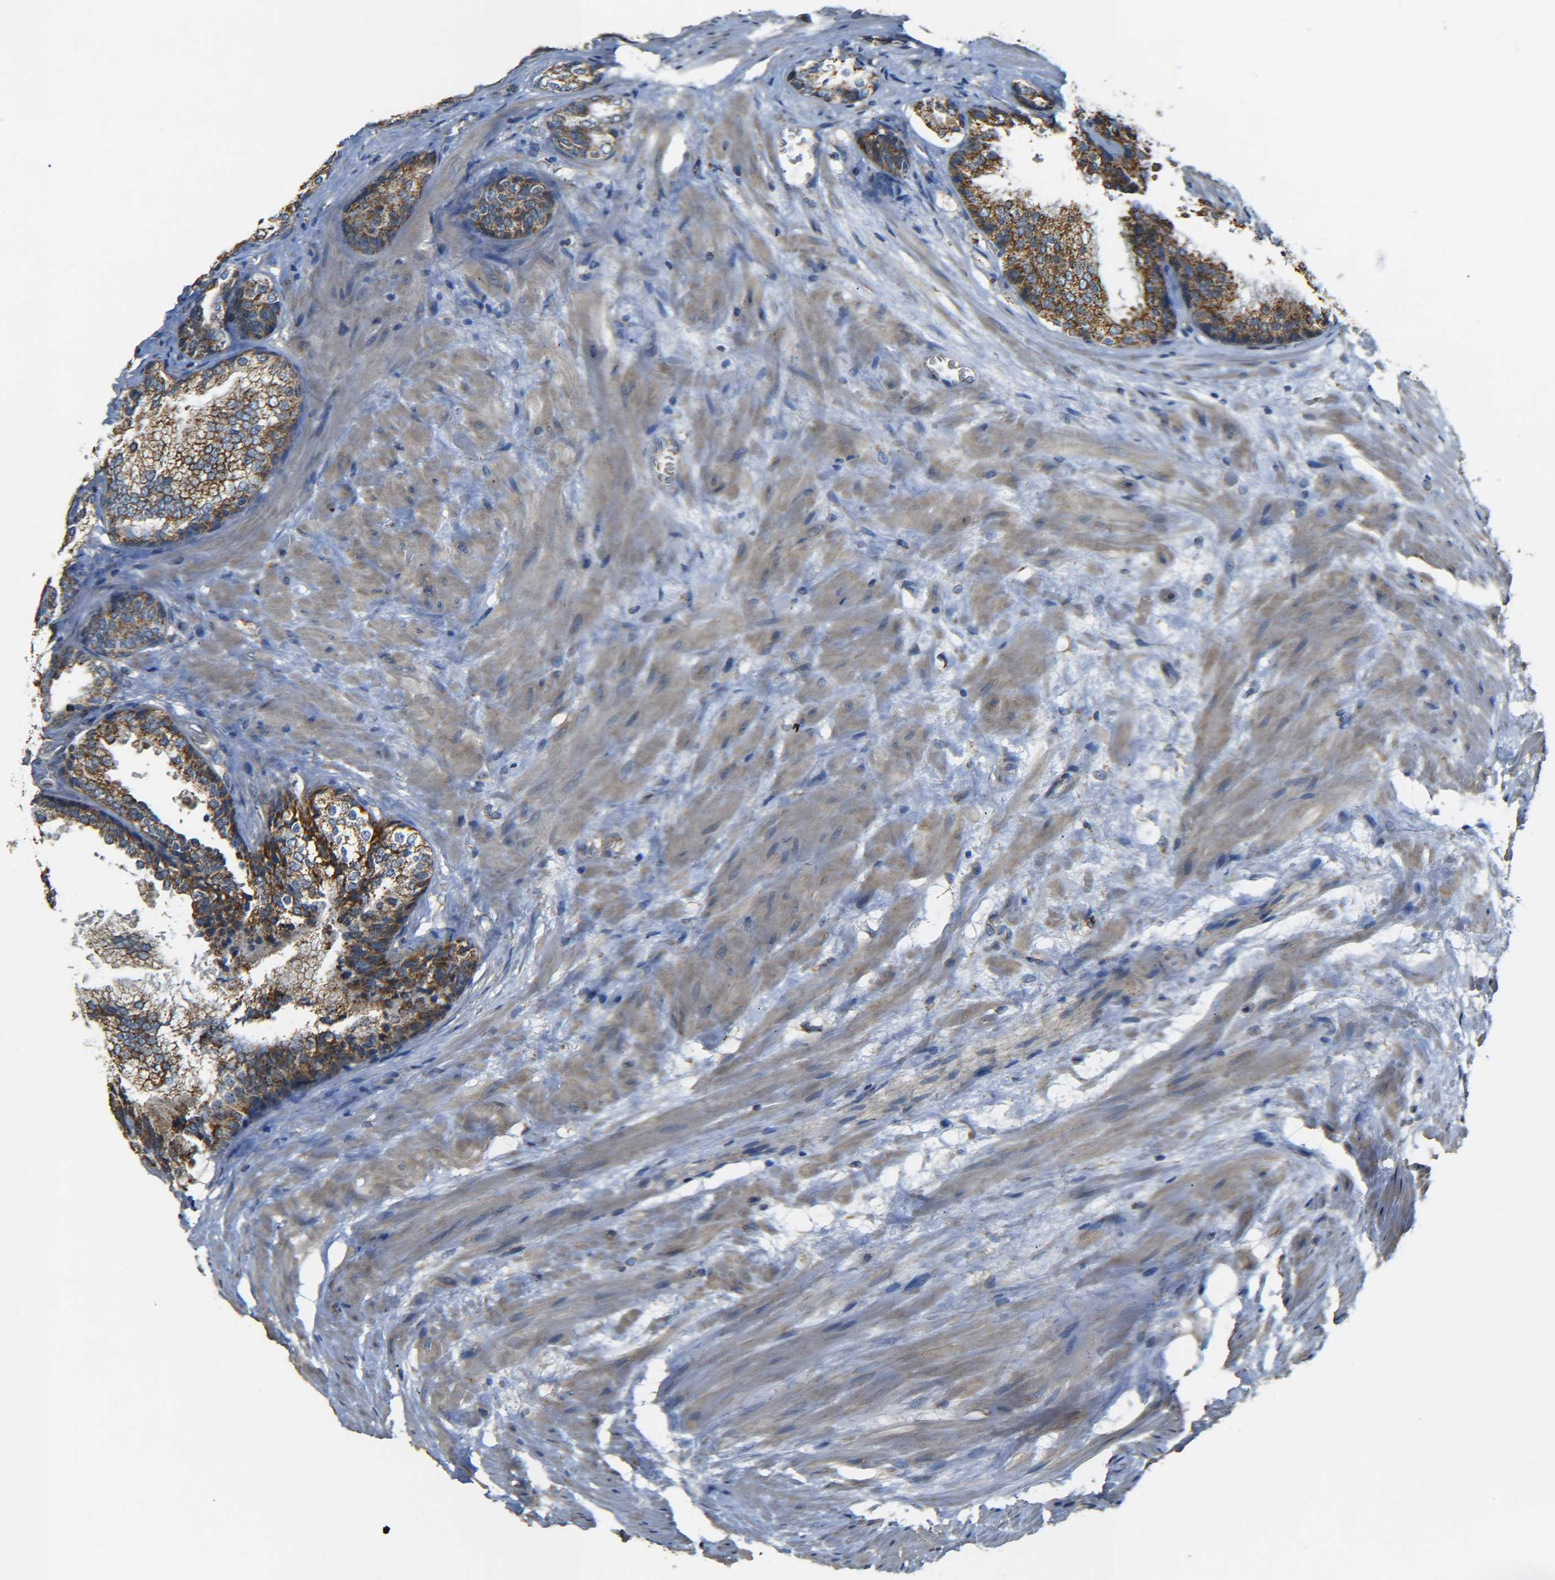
{"staining": {"intensity": "moderate", "quantity": ">75%", "location": "cytoplasmic/membranous"}, "tissue": "prostate cancer", "cell_type": "Tumor cells", "image_type": "cancer", "snomed": [{"axis": "morphology", "description": "Adenocarcinoma, High grade"}, {"axis": "topography", "description": "Prostate"}], "caption": "Prostate adenocarcinoma (high-grade) stained for a protein (brown) exhibits moderate cytoplasmic/membranous positive expression in about >75% of tumor cells.", "gene": "NR3C2", "patient": {"sex": "male", "age": 70}}